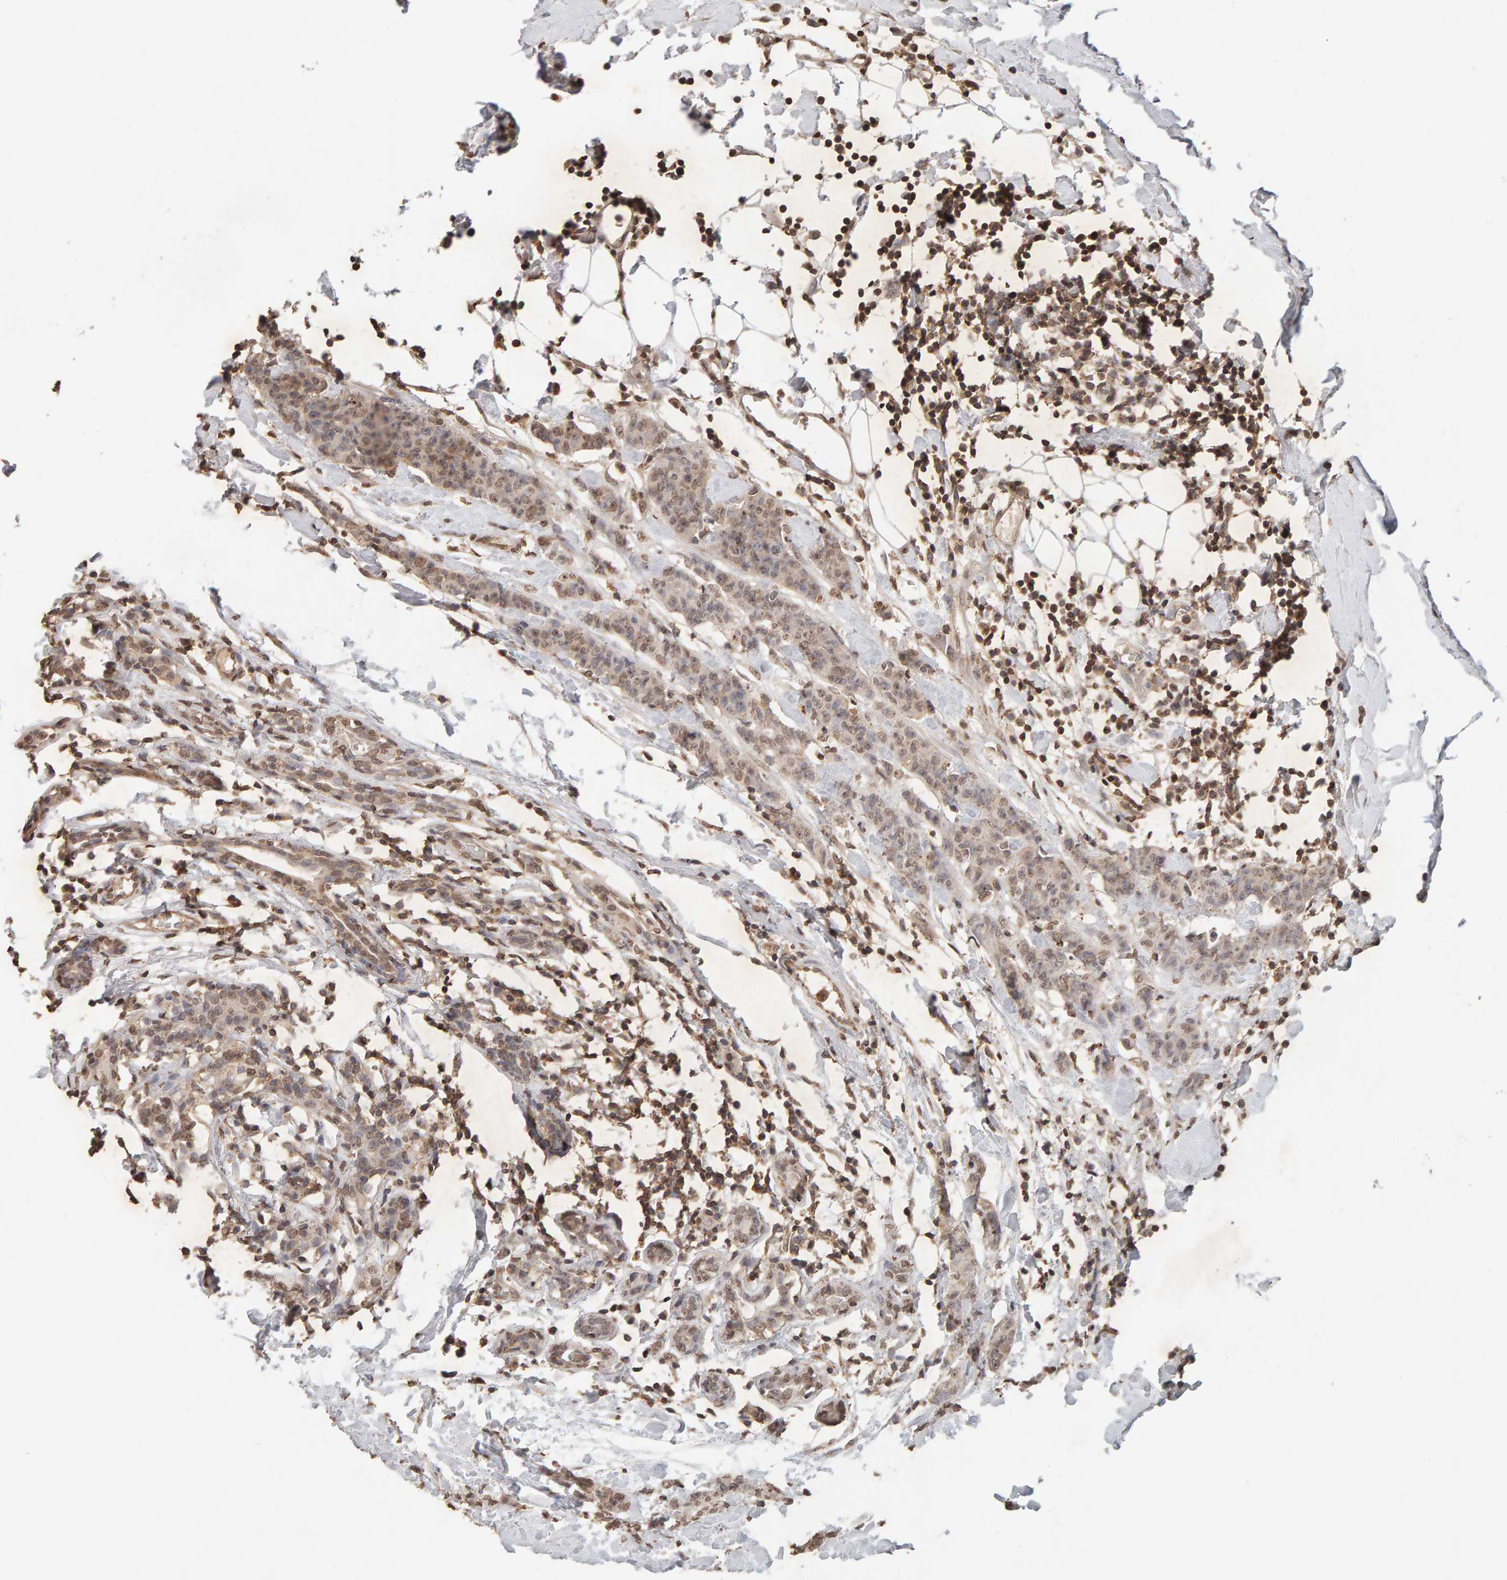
{"staining": {"intensity": "weak", "quantity": ">75%", "location": "cytoplasmic/membranous,nuclear"}, "tissue": "breast cancer", "cell_type": "Tumor cells", "image_type": "cancer", "snomed": [{"axis": "morphology", "description": "Normal tissue, NOS"}, {"axis": "morphology", "description": "Duct carcinoma"}, {"axis": "topography", "description": "Breast"}], "caption": "Intraductal carcinoma (breast) stained with a protein marker reveals weak staining in tumor cells.", "gene": "DNAJB5", "patient": {"sex": "female", "age": 40}}